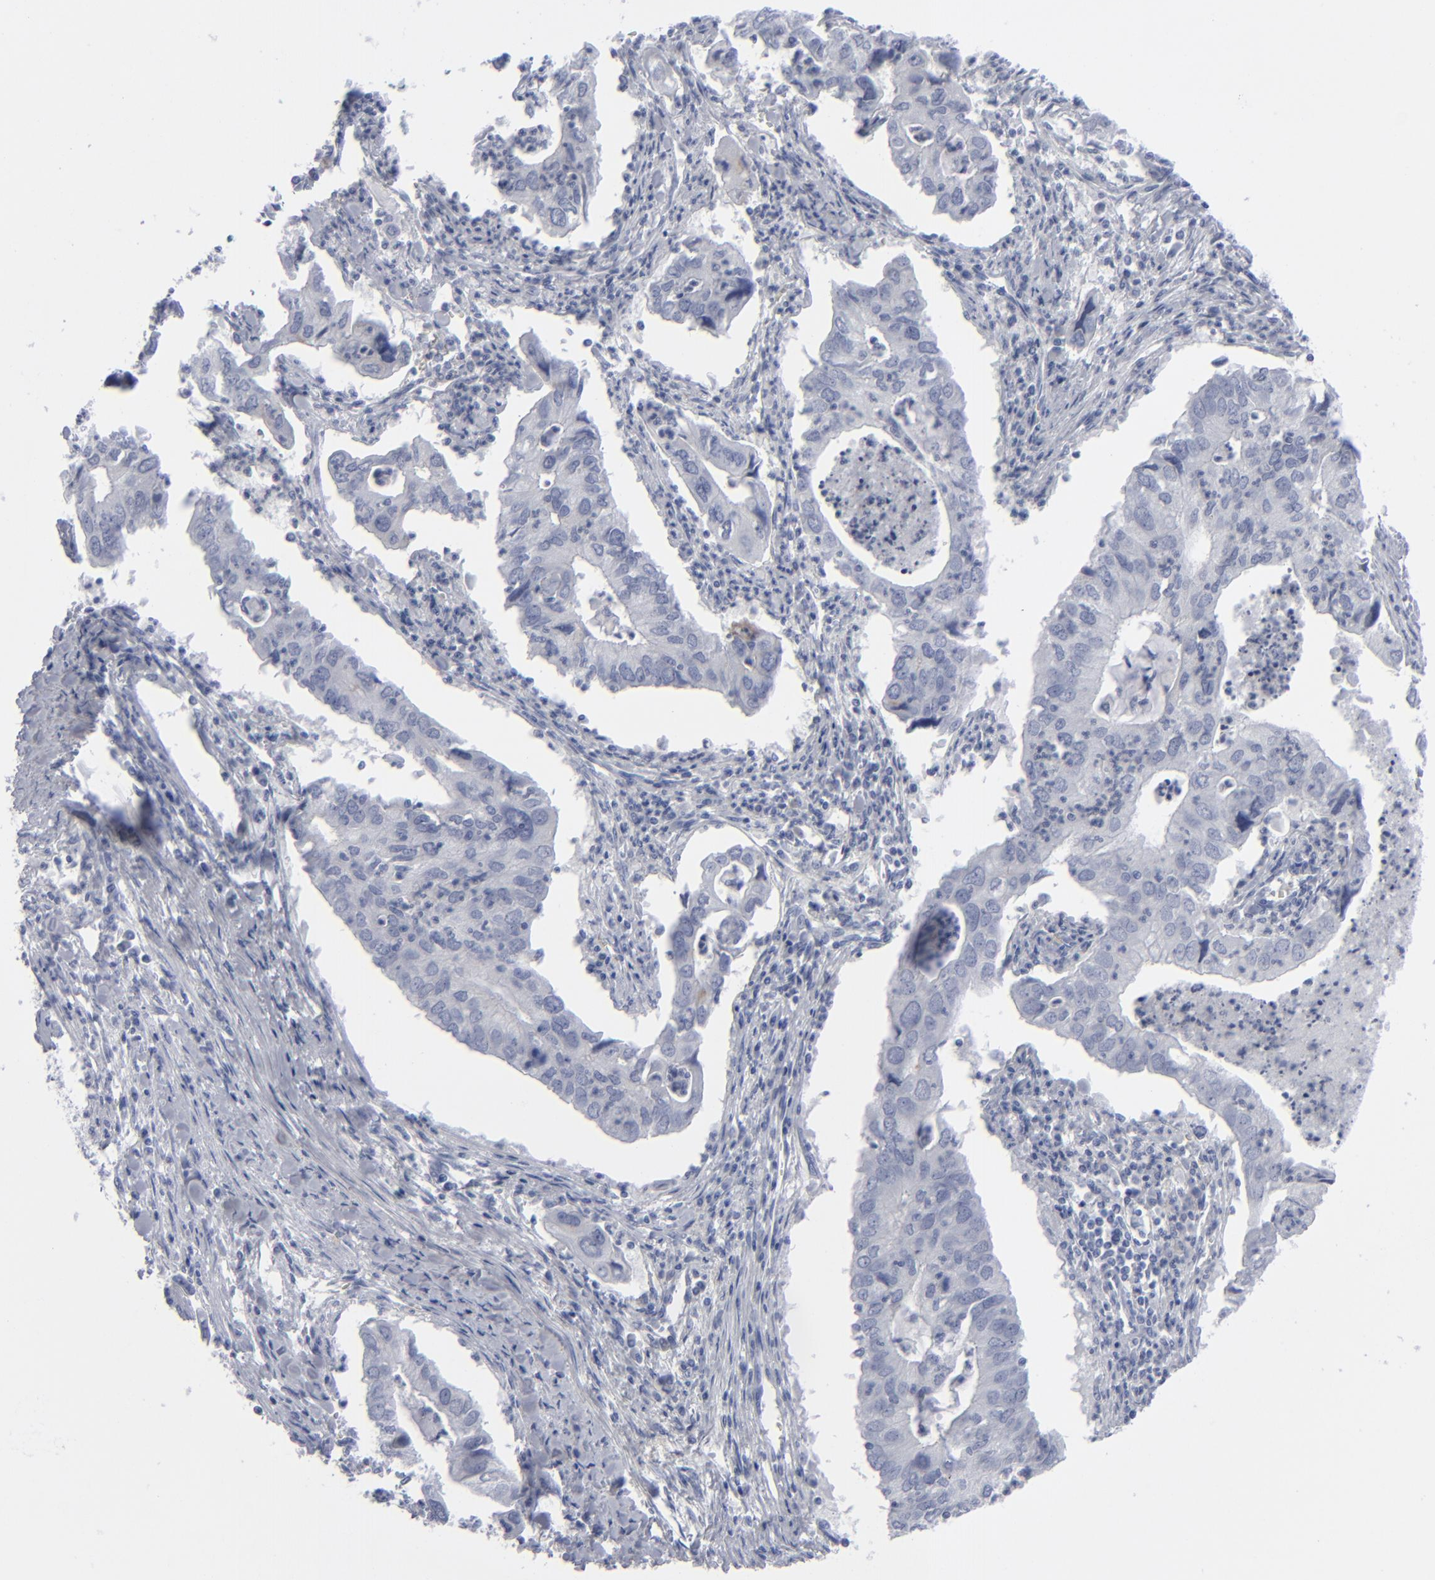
{"staining": {"intensity": "negative", "quantity": "none", "location": "none"}, "tissue": "lung cancer", "cell_type": "Tumor cells", "image_type": "cancer", "snomed": [{"axis": "morphology", "description": "Adenocarcinoma, NOS"}, {"axis": "topography", "description": "Lung"}], "caption": "Lung cancer stained for a protein using immunohistochemistry demonstrates no staining tumor cells.", "gene": "MSLN", "patient": {"sex": "male", "age": 48}}